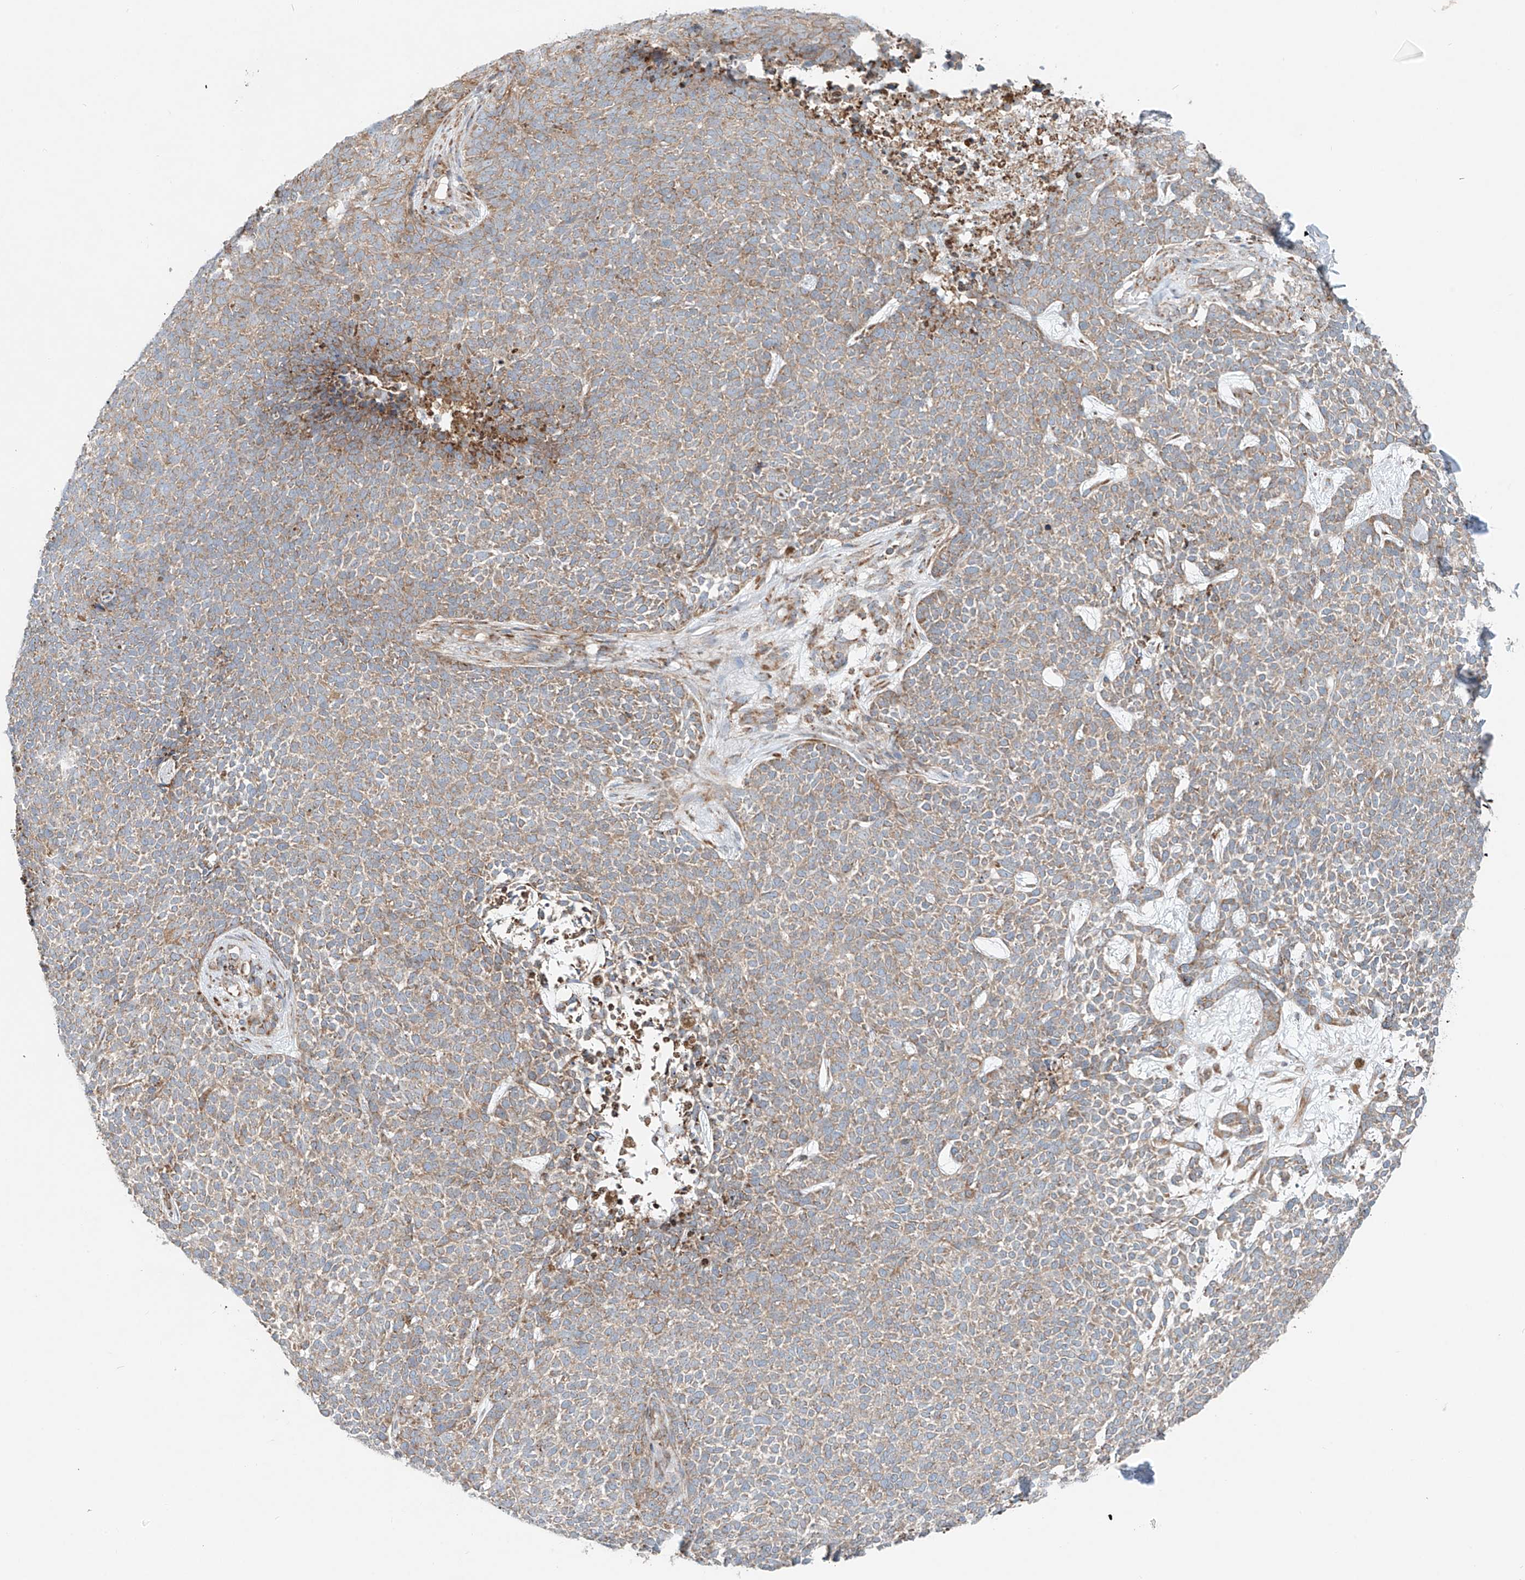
{"staining": {"intensity": "weak", "quantity": ">75%", "location": "cytoplasmic/membranous"}, "tissue": "skin cancer", "cell_type": "Tumor cells", "image_type": "cancer", "snomed": [{"axis": "morphology", "description": "Basal cell carcinoma"}, {"axis": "topography", "description": "Skin"}], "caption": "Skin basal cell carcinoma stained with DAB (3,3'-diaminobenzidine) immunohistochemistry demonstrates low levels of weak cytoplasmic/membranous staining in approximately >75% of tumor cells.", "gene": "EIPR1", "patient": {"sex": "female", "age": 84}}